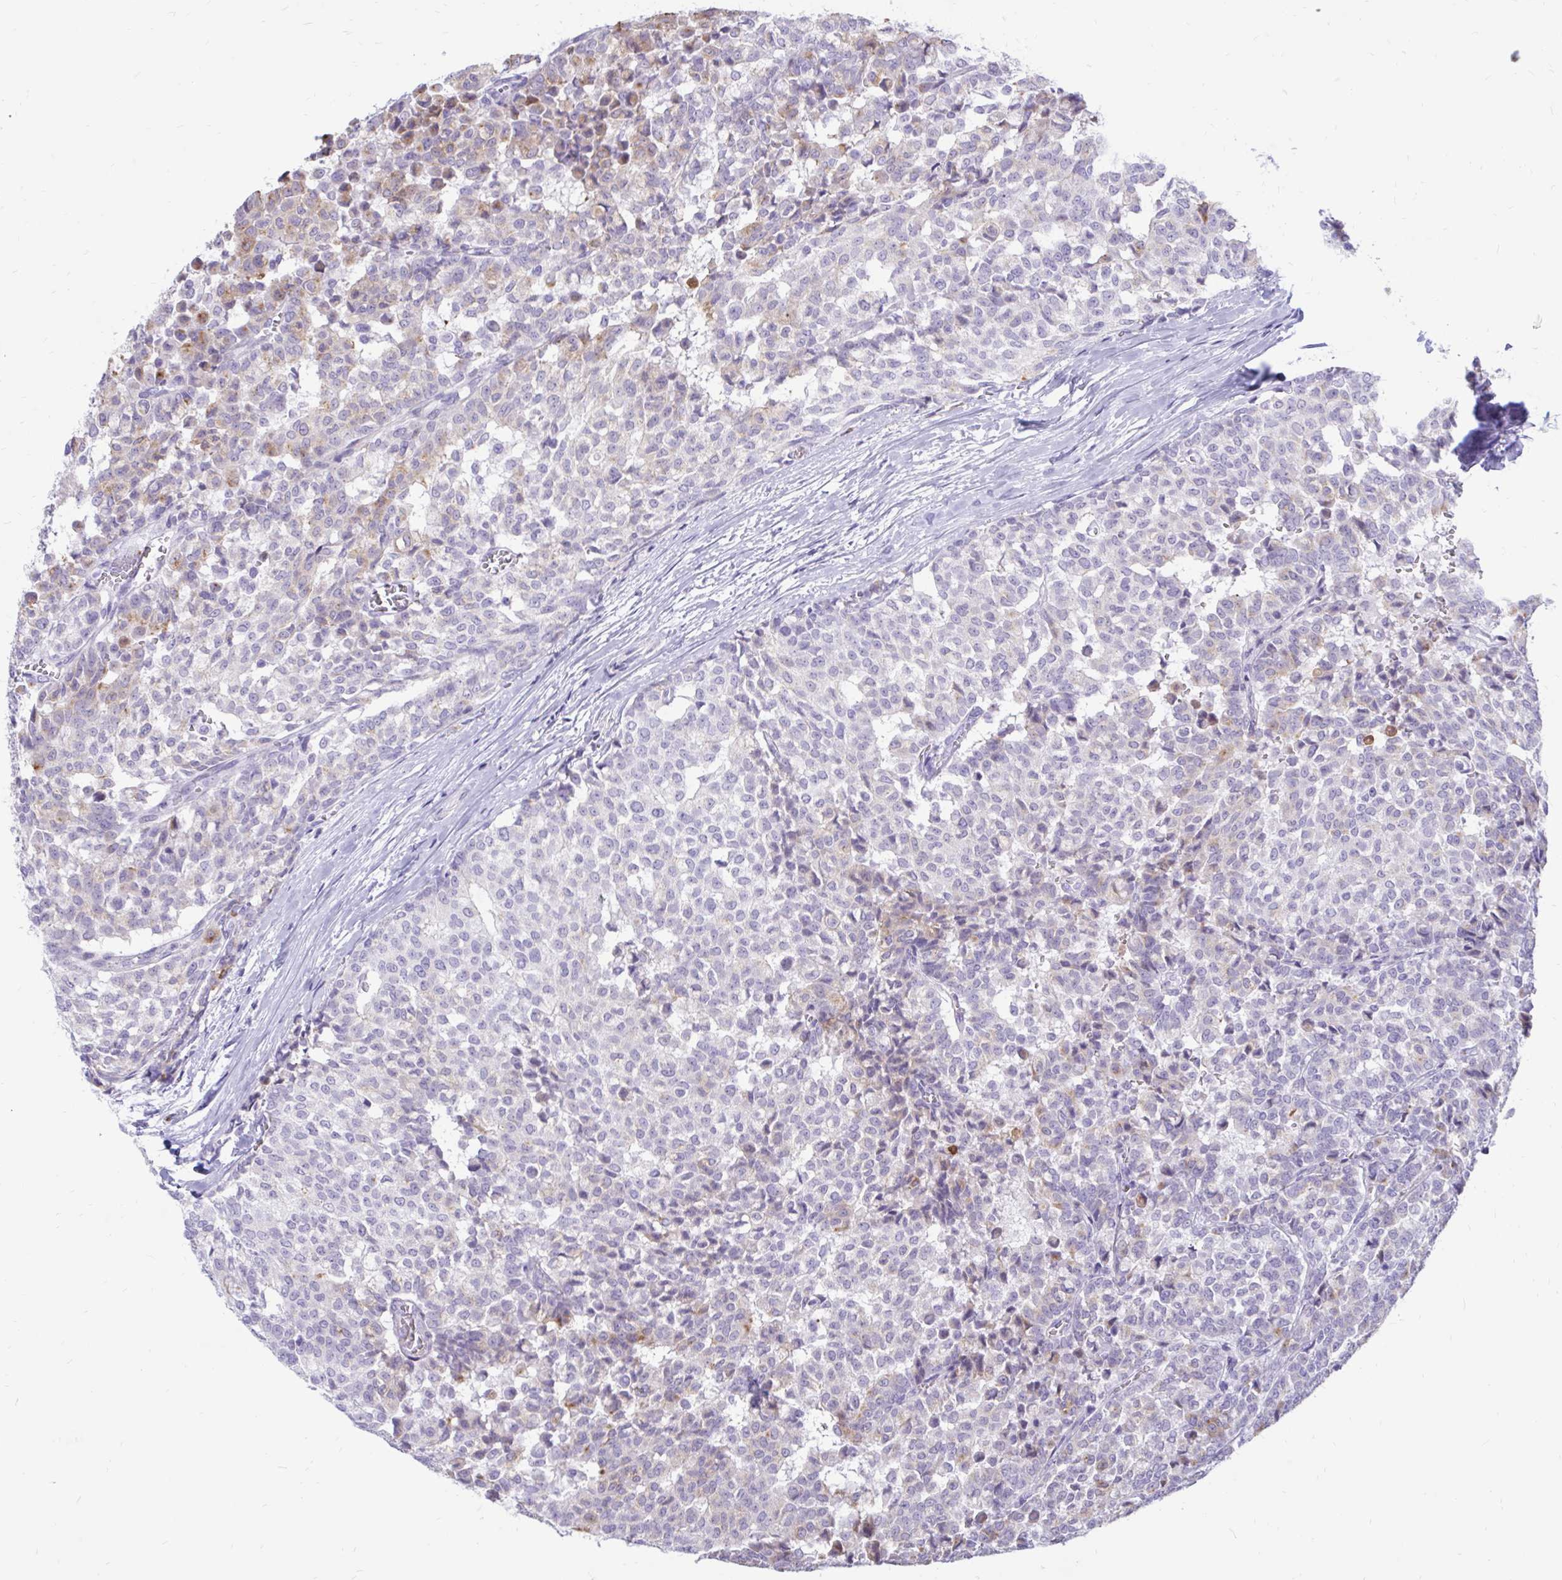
{"staining": {"intensity": "weak", "quantity": "<25%", "location": "cytoplasmic/membranous"}, "tissue": "breast cancer", "cell_type": "Tumor cells", "image_type": "cancer", "snomed": [{"axis": "morphology", "description": "Duct carcinoma"}, {"axis": "topography", "description": "Breast"}], "caption": "This is an immunohistochemistry image of human breast cancer. There is no positivity in tumor cells.", "gene": "IGSF5", "patient": {"sex": "female", "age": 91}}